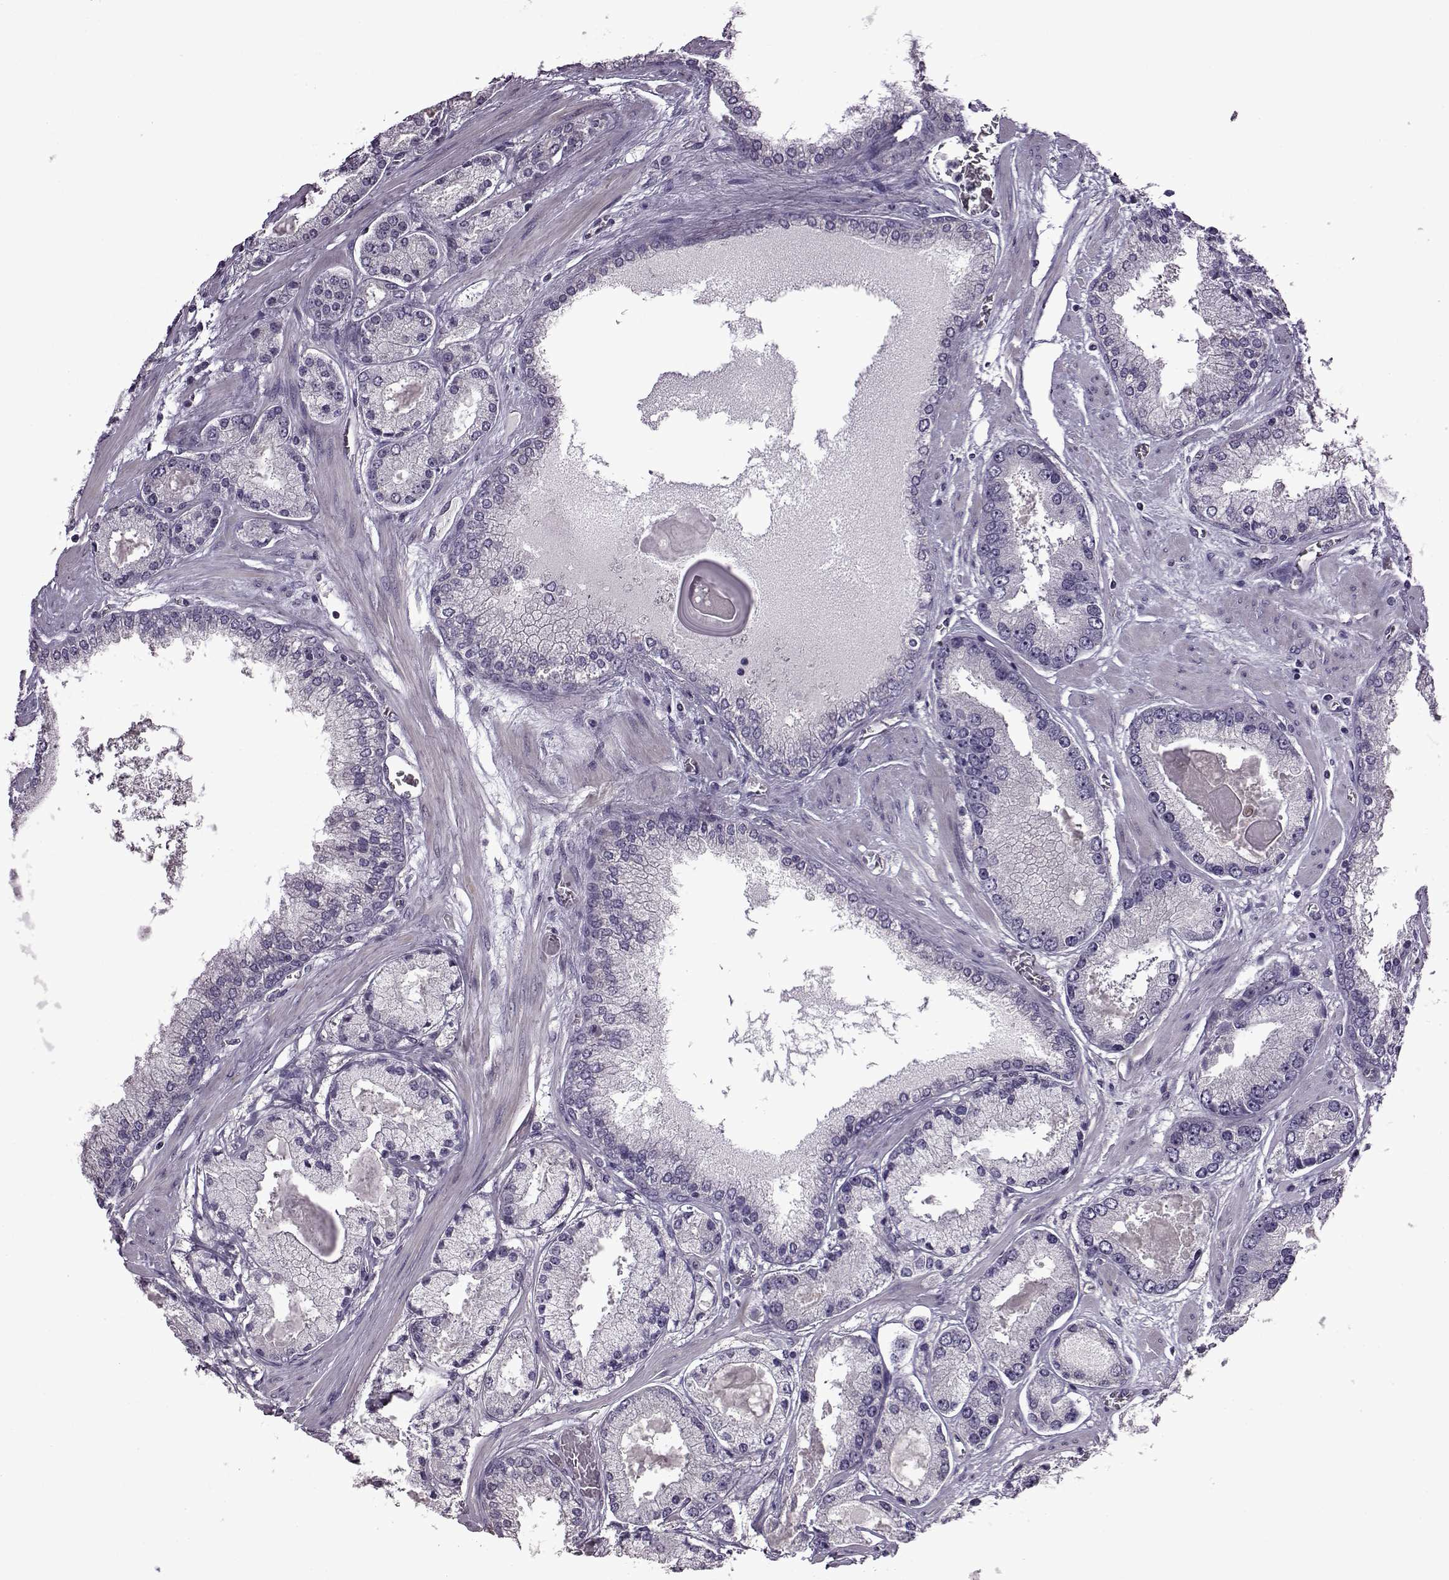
{"staining": {"intensity": "negative", "quantity": "none", "location": "none"}, "tissue": "prostate cancer", "cell_type": "Tumor cells", "image_type": "cancer", "snomed": [{"axis": "morphology", "description": "Adenocarcinoma, High grade"}, {"axis": "topography", "description": "Prostate"}], "caption": "Prostate cancer (high-grade adenocarcinoma) was stained to show a protein in brown. There is no significant staining in tumor cells. The staining was performed using DAB to visualize the protein expression in brown, while the nuclei were stained in blue with hematoxylin (Magnification: 20x).", "gene": "EDDM3B", "patient": {"sex": "male", "age": 67}}